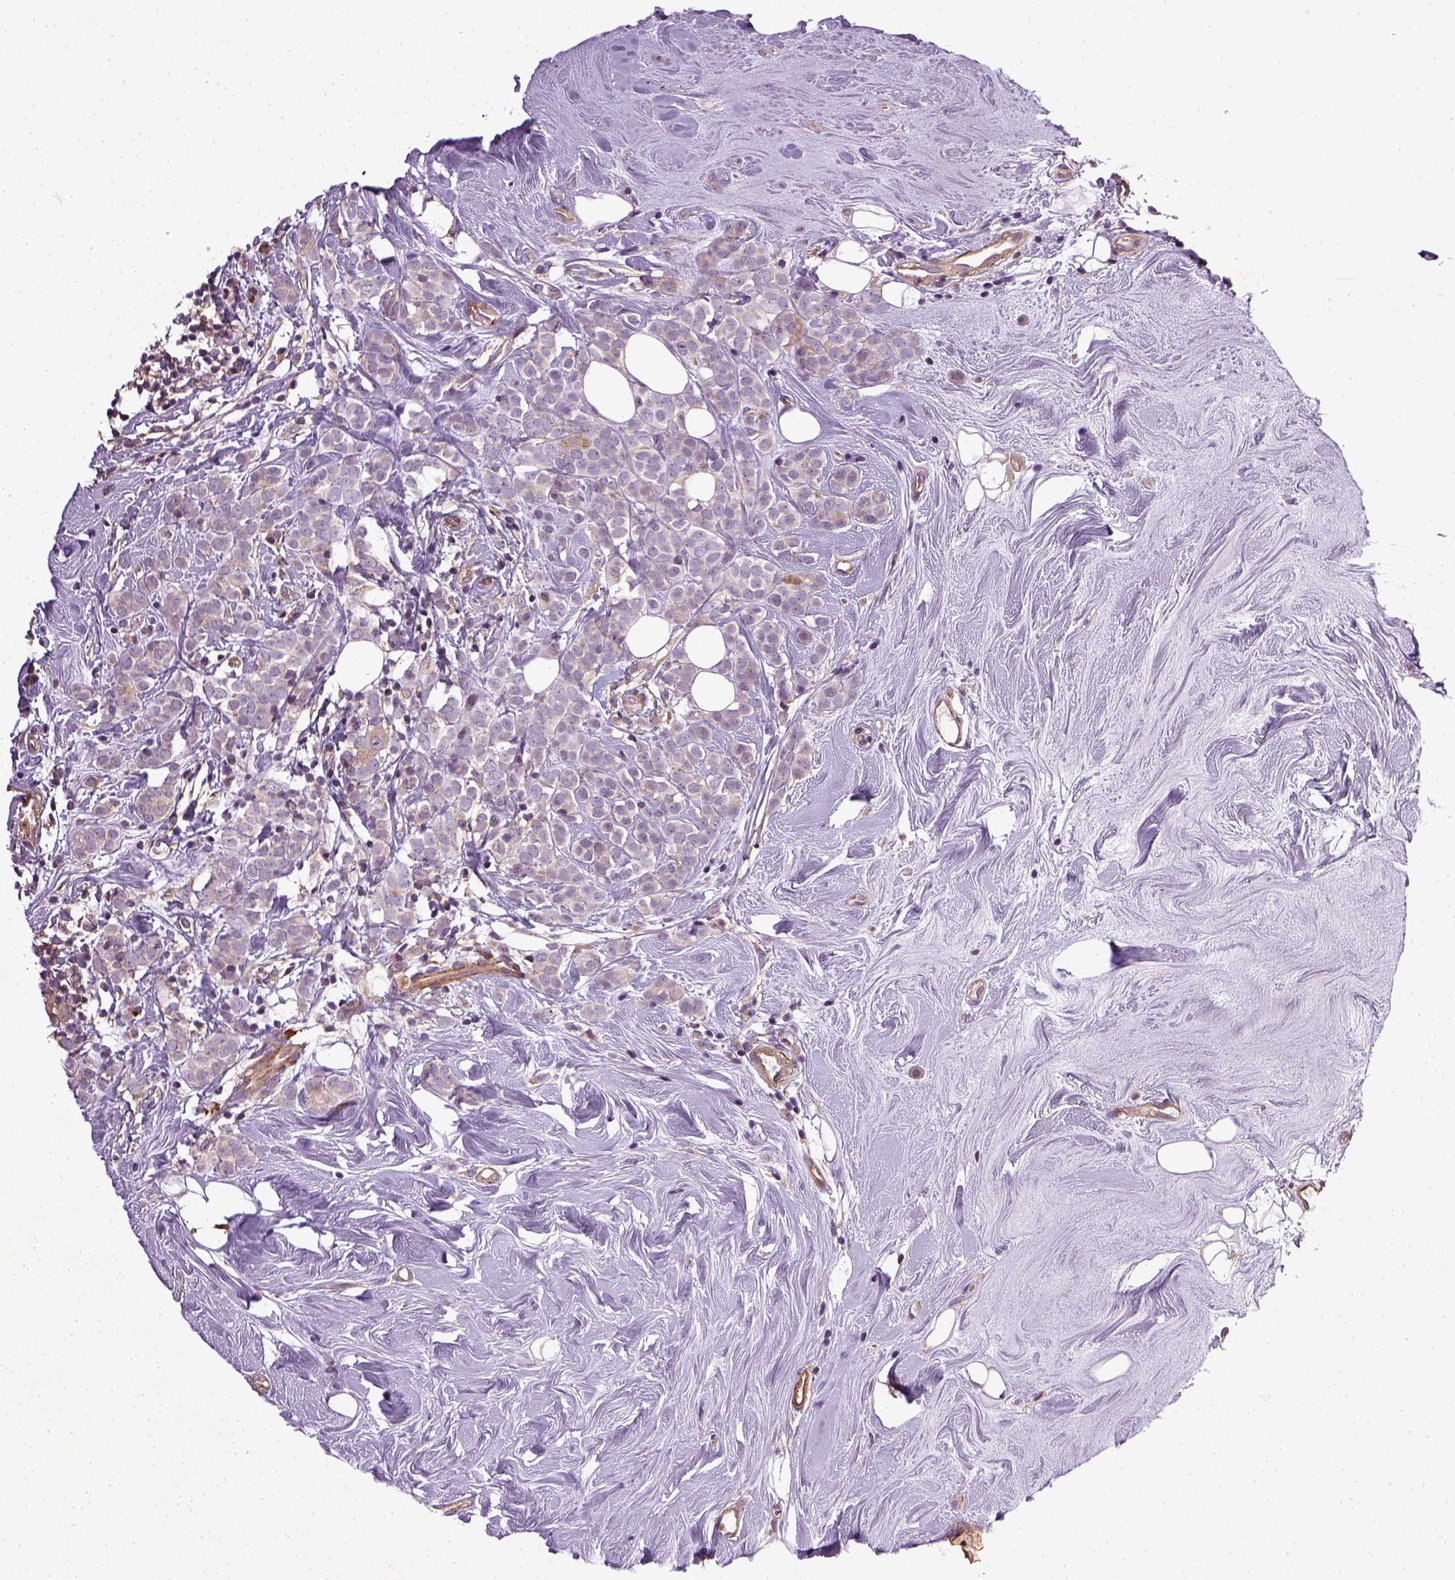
{"staining": {"intensity": "negative", "quantity": "none", "location": "none"}, "tissue": "breast cancer", "cell_type": "Tumor cells", "image_type": "cancer", "snomed": [{"axis": "morphology", "description": "Lobular carcinoma"}, {"axis": "topography", "description": "Breast"}], "caption": "An image of human lobular carcinoma (breast) is negative for staining in tumor cells.", "gene": "TPRG1", "patient": {"sex": "female", "age": 49}}